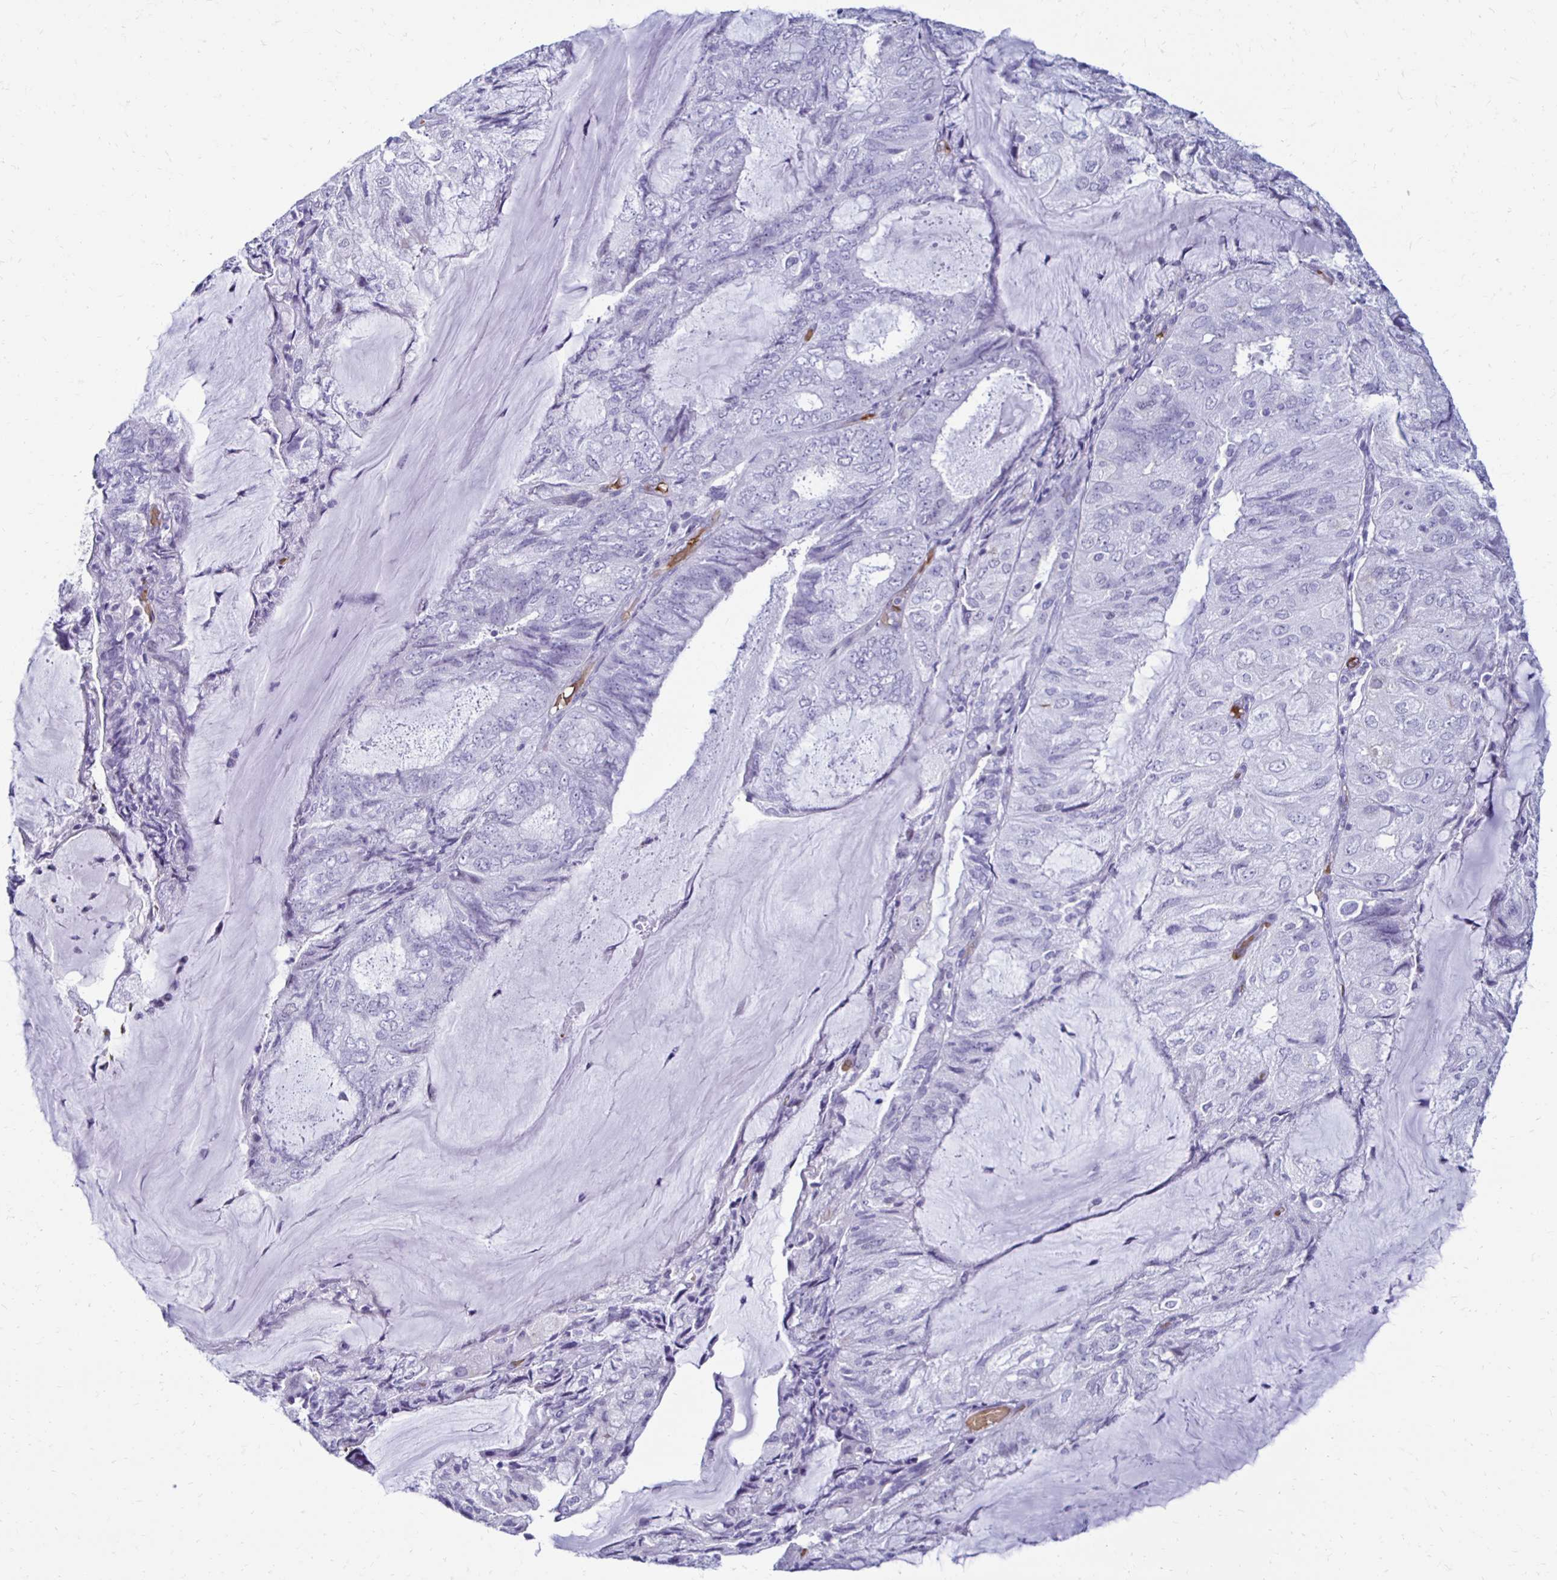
{"staining": {"intensity": "negative", "quantity": "none", "location": "none"}, "tissue": "endometrial cancer", "cell_type": "Tumor cells", "image_type": "cancer", "snomed": [{"axis": "morphology", "description": "Adenocarcinoma, NOS"}, {"axis": "topography", "description": "Endometrium"}], "caption": "Immunohistochemistry histopathology image of neoplastic tissue: endometrial cancer stained with DAB (3,3'-diaminobenzidine) reveals no significant protein expression in tumor cells.", "gene": "RHBDL3", "patient": {"sex": "female", "age": 81}}